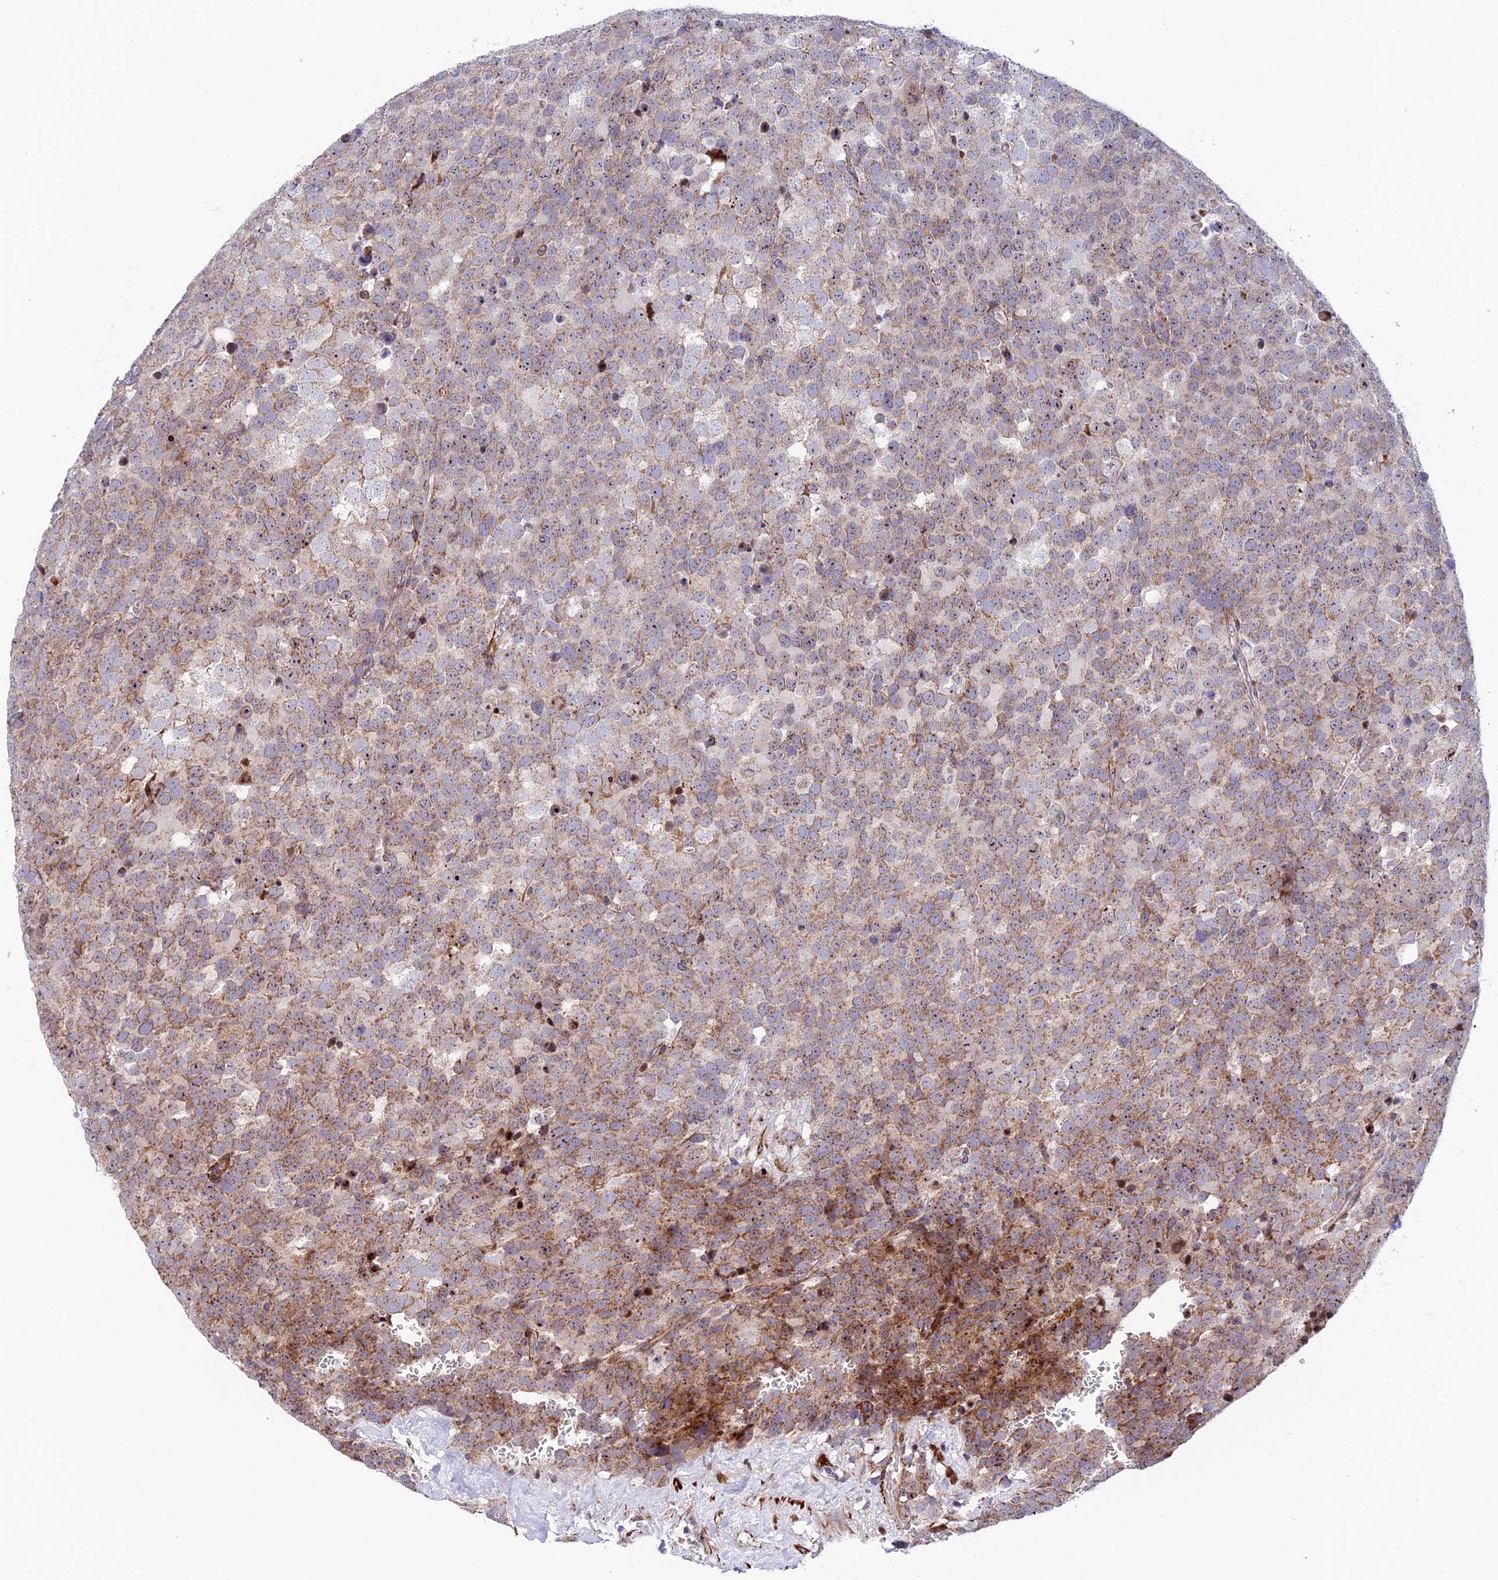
{"staining": {"intensity": "moderate", "quantity": ">75%", "location": "cytoplasmic/membranous"}, "tissue": "testis cancer", "cell_type": "Tumor cells", "image_type": "cancer", "snomed": [{"axis": "morphology", "description": "Seminoma, NOS"}, {"axis": "topography", "description": "Testis"}], "caption": "There is medium levels of moderate cytoplasmic/membranous staining in tumor cells of testis seminoma, as demonstrated by immunohistochemical staining (brown color).", "gene": "KBTBD7", "patient": {"sex": "male", "age": 71}}